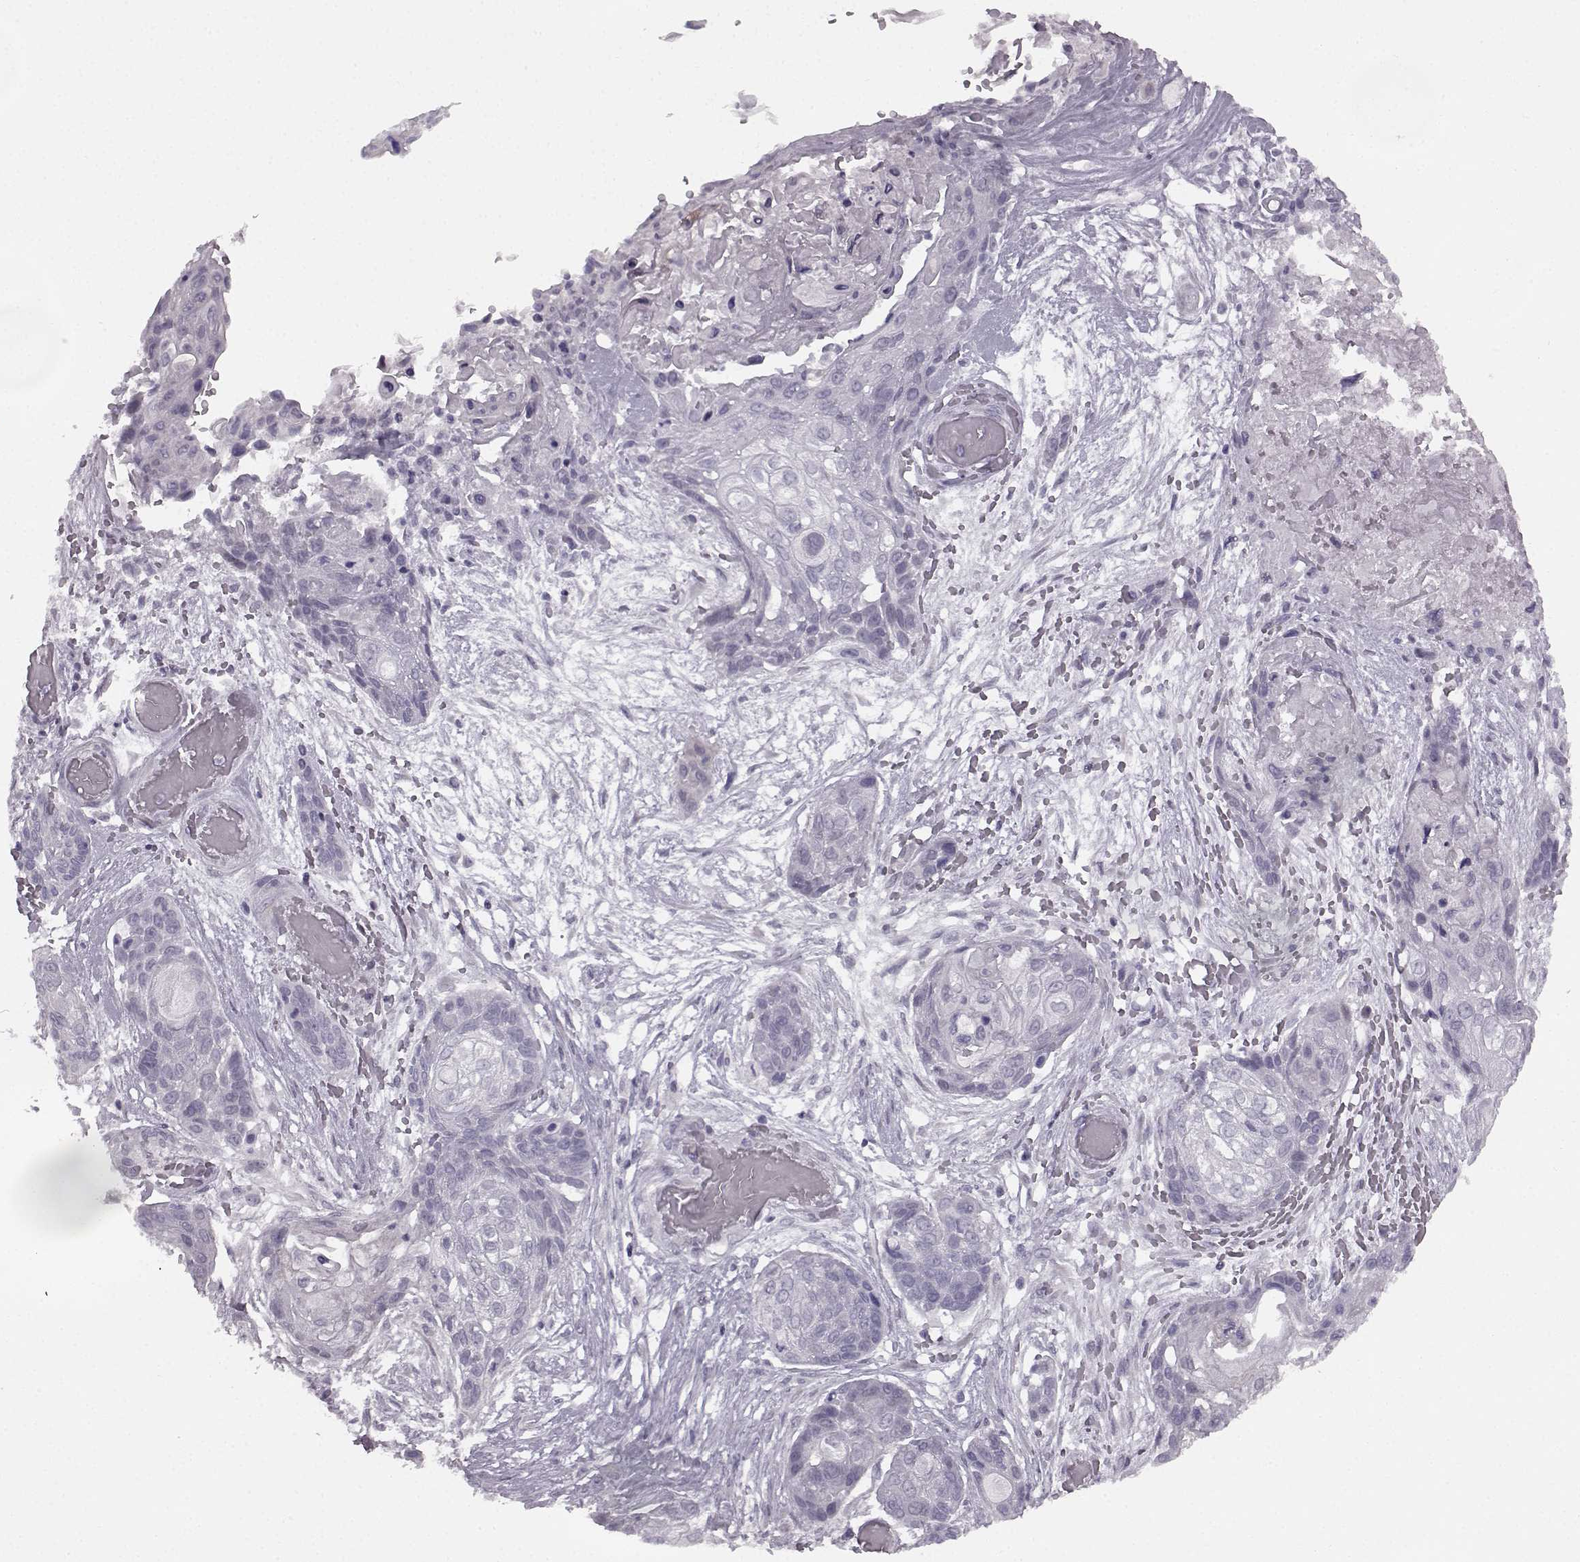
{"staining": {"intensity": "negative", "quantity": "none", "location": "none"}, "tissue": "lung cancer", "cell_type": "Tumor cells", "image_type": "cancer", "snomed": [{"axis": "morphology", "description": "Squamous cell carcinoma, NOS"}, {"axis": "topography", "description": "Lung"}], "caption": "Tumor cells are negative for protein expression in human lung cancer (squamous cell carcinoma). Brightfield microscopy of immunohistochemistry stained with DAB (3,3'-diaminobenzidine) (brown) and hematoxylin (blue), captured at high magnification.", "gene": "SEMG2", "patient": {"sex": "male", "age": 69}}